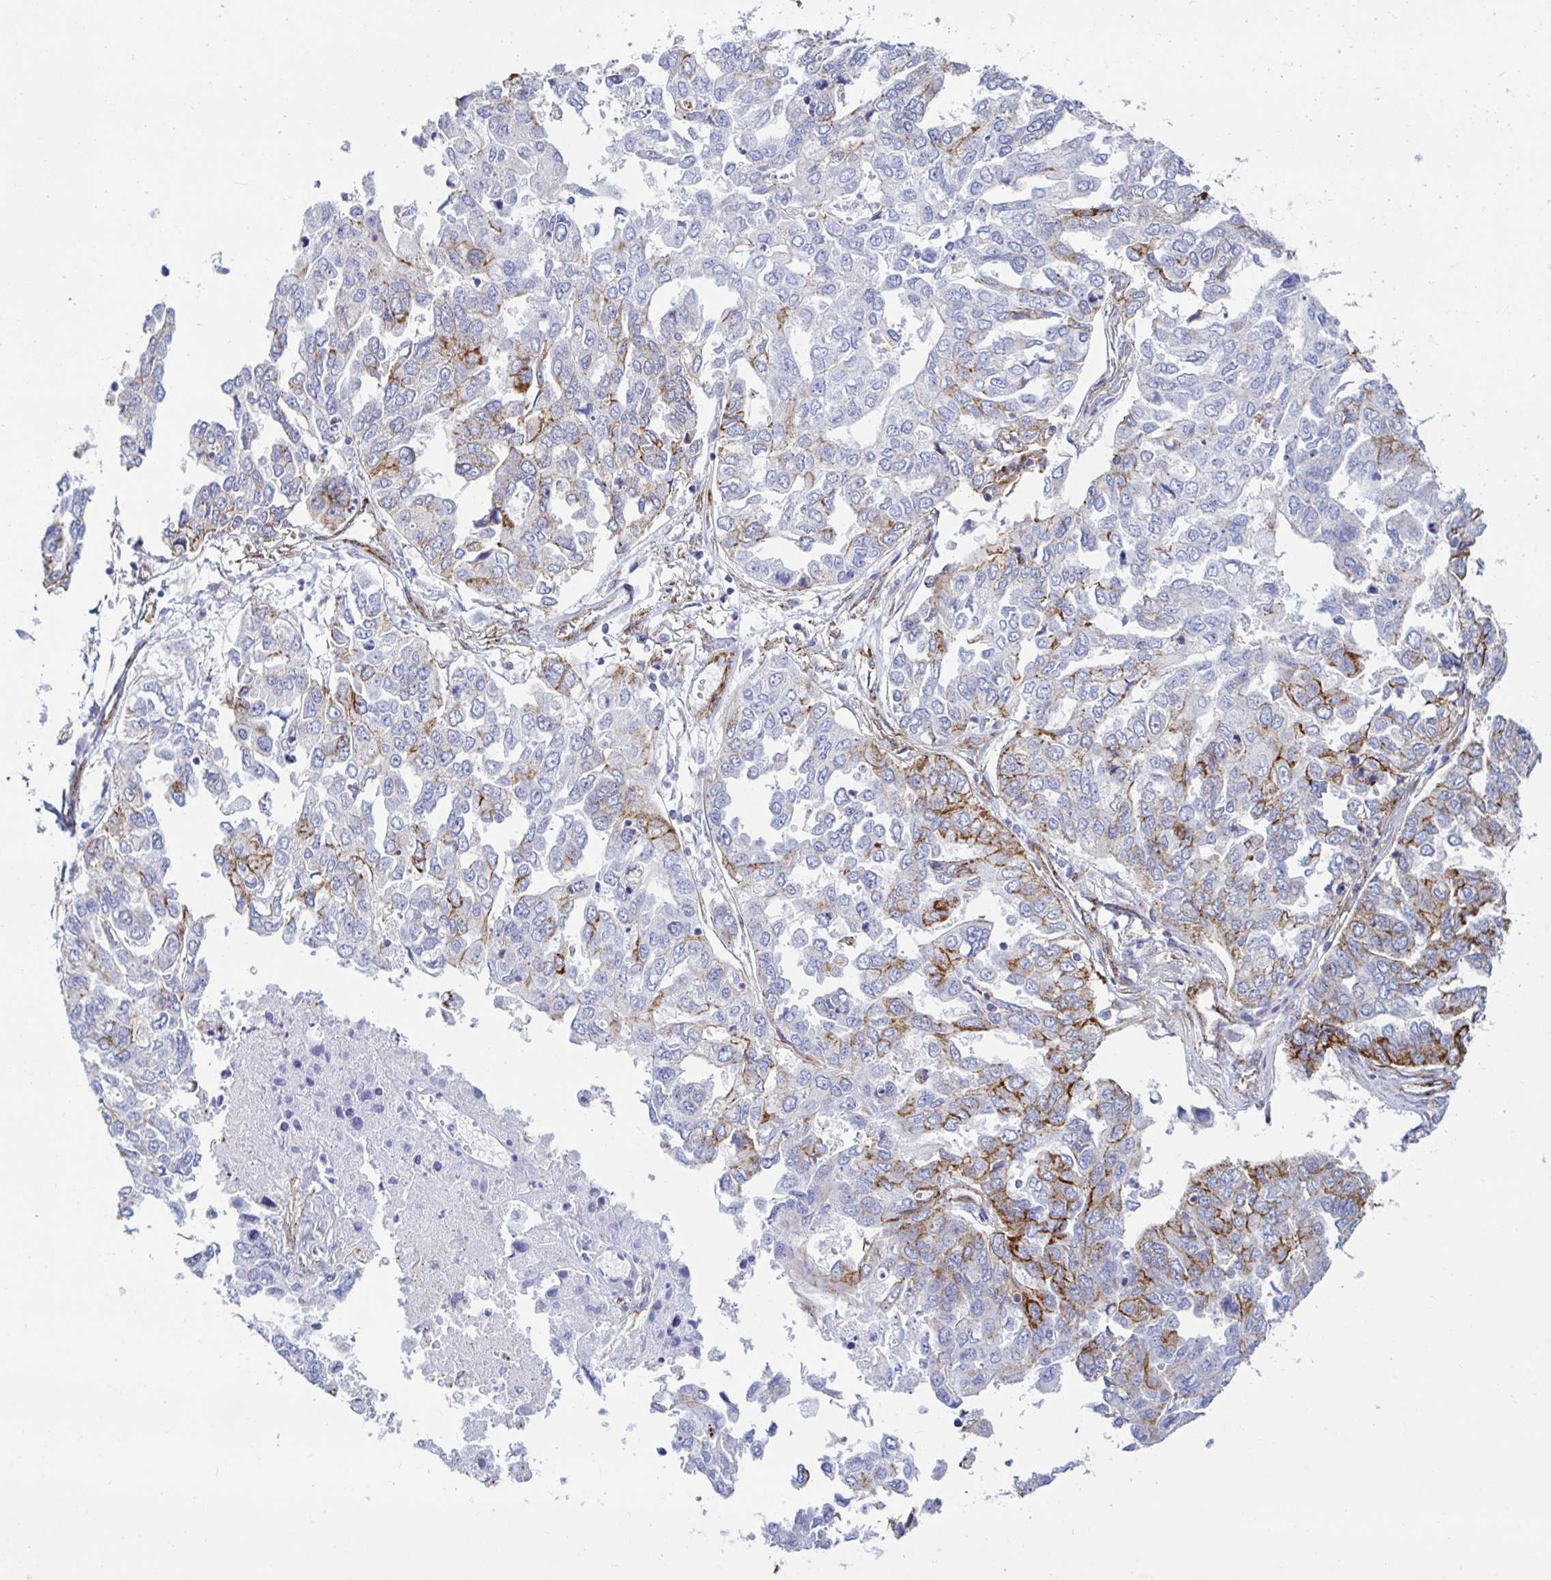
{"staining": {"intensity": "moderate", "quantity": "<25%", "location": "cytoplasmic/membranous"}, "tissue": "ovarian cancer", "cell_type": "Tumor cells", "image_type": "cancer", "snomed": [{"axis": "morphology", "description": "Cystadenocarcinoma, serous, NOS"}, {"axis": "topography", "description": "Ovary"}], "caption": "Protein staining displays moderate cytoplasmic/membranous positivity in about <25% of tumor cells in ovarian serous cystadenocarcinoma.", "gene": "ANKRD62", "patient": {"sex": "female", "age": 53}}